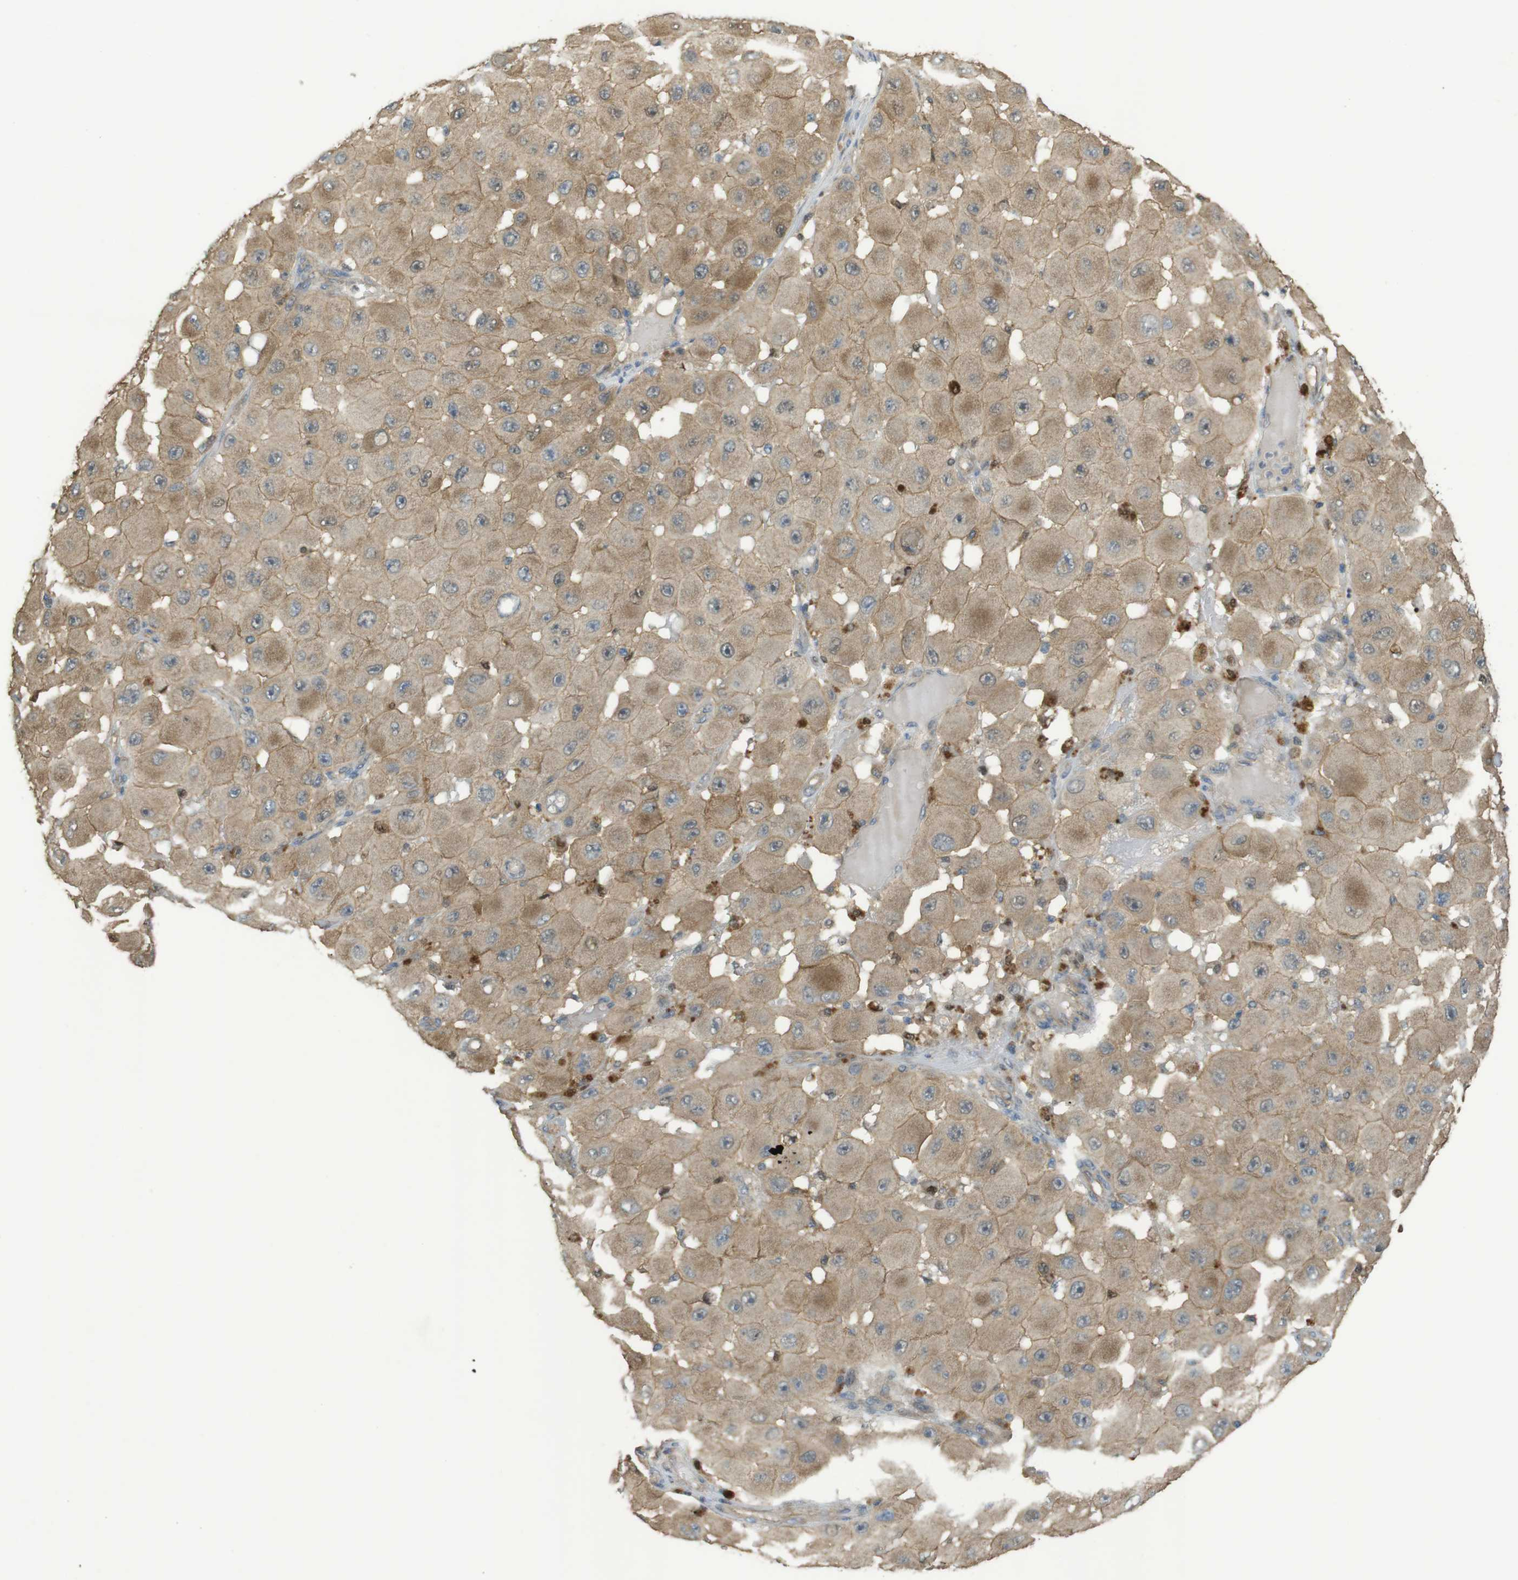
{"staining": {"intensity": "moderate", "quantity": ">75%", "location": "cytoplasmic/membranous"}, "tissue": "melanoma", "cell_type": "Tumor cells", "image_type": "cancer", "snomed": [{"axis": "morphology", "description": "Malignant melanoma, NOS"}, {"axis": "topography", "description": "Skin"}], "caption": "The histopathology image displays staining of melanoma, revealing moderate cytoplasmic/membranous protein expression (brown color) within tumor cells.", "gene": "ZDHHC20", "patient": {"sex": "female", "age": 81}}